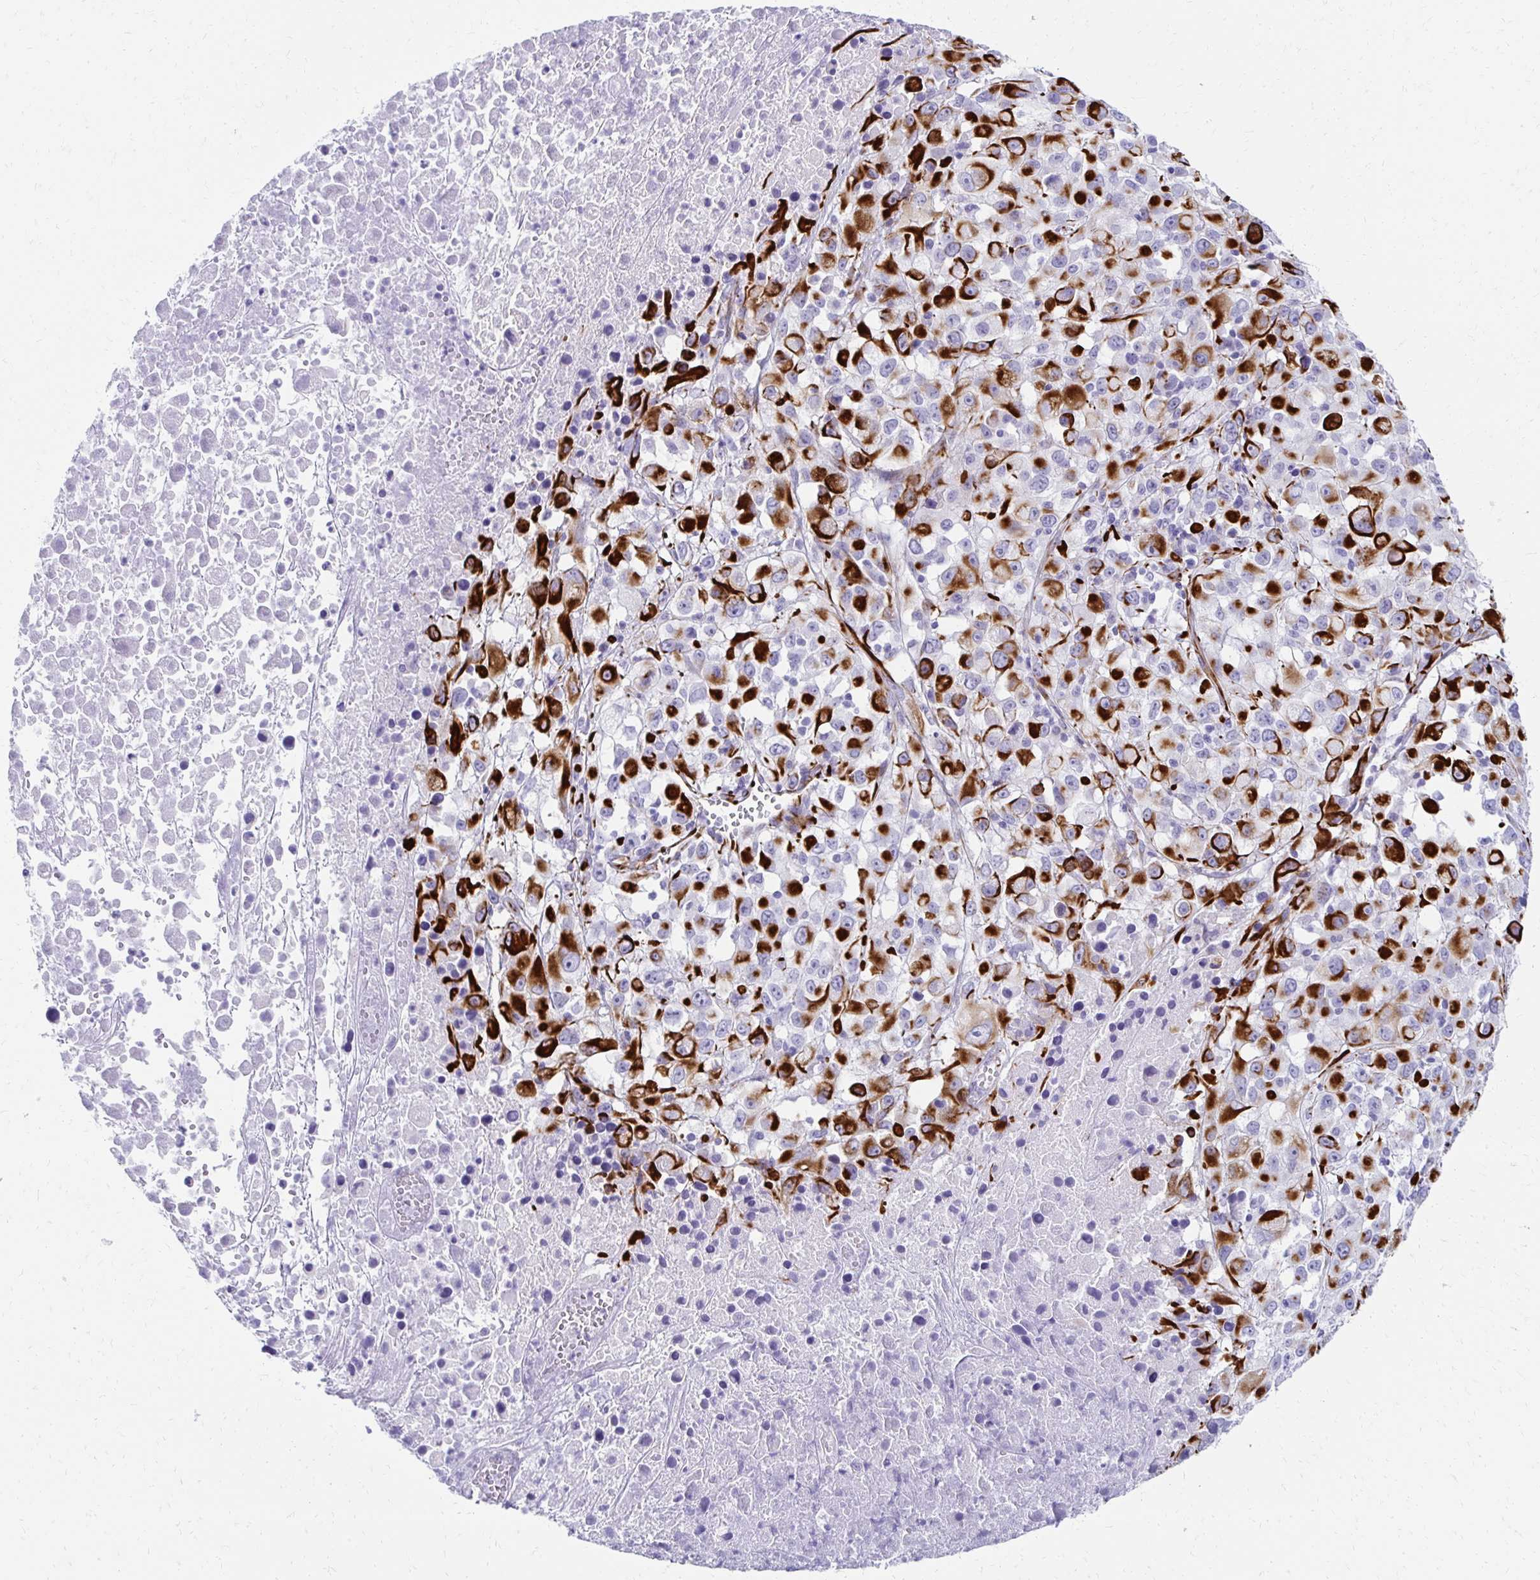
{"staining": {"intensity": "strong", "quantity": ">75%", "location": "cytoplasmic/membranous"}, "tissue": "melanoma", "cell_type": "Tumor cells", "image_type": "cancer", "snomed": [{"axis": "morphology", "description": "Malignant melanoma, Metastatic site"}, {"axis": "topography", "description": "Soft tissue"}], "caption": "Protein staining of melanoma tissue demonstrates strong cytoplasmic/membranous staining in approximately >75% of tumor cells.", "gene": "TMEM54", "patient": {"sex": "male", "age": 50}}